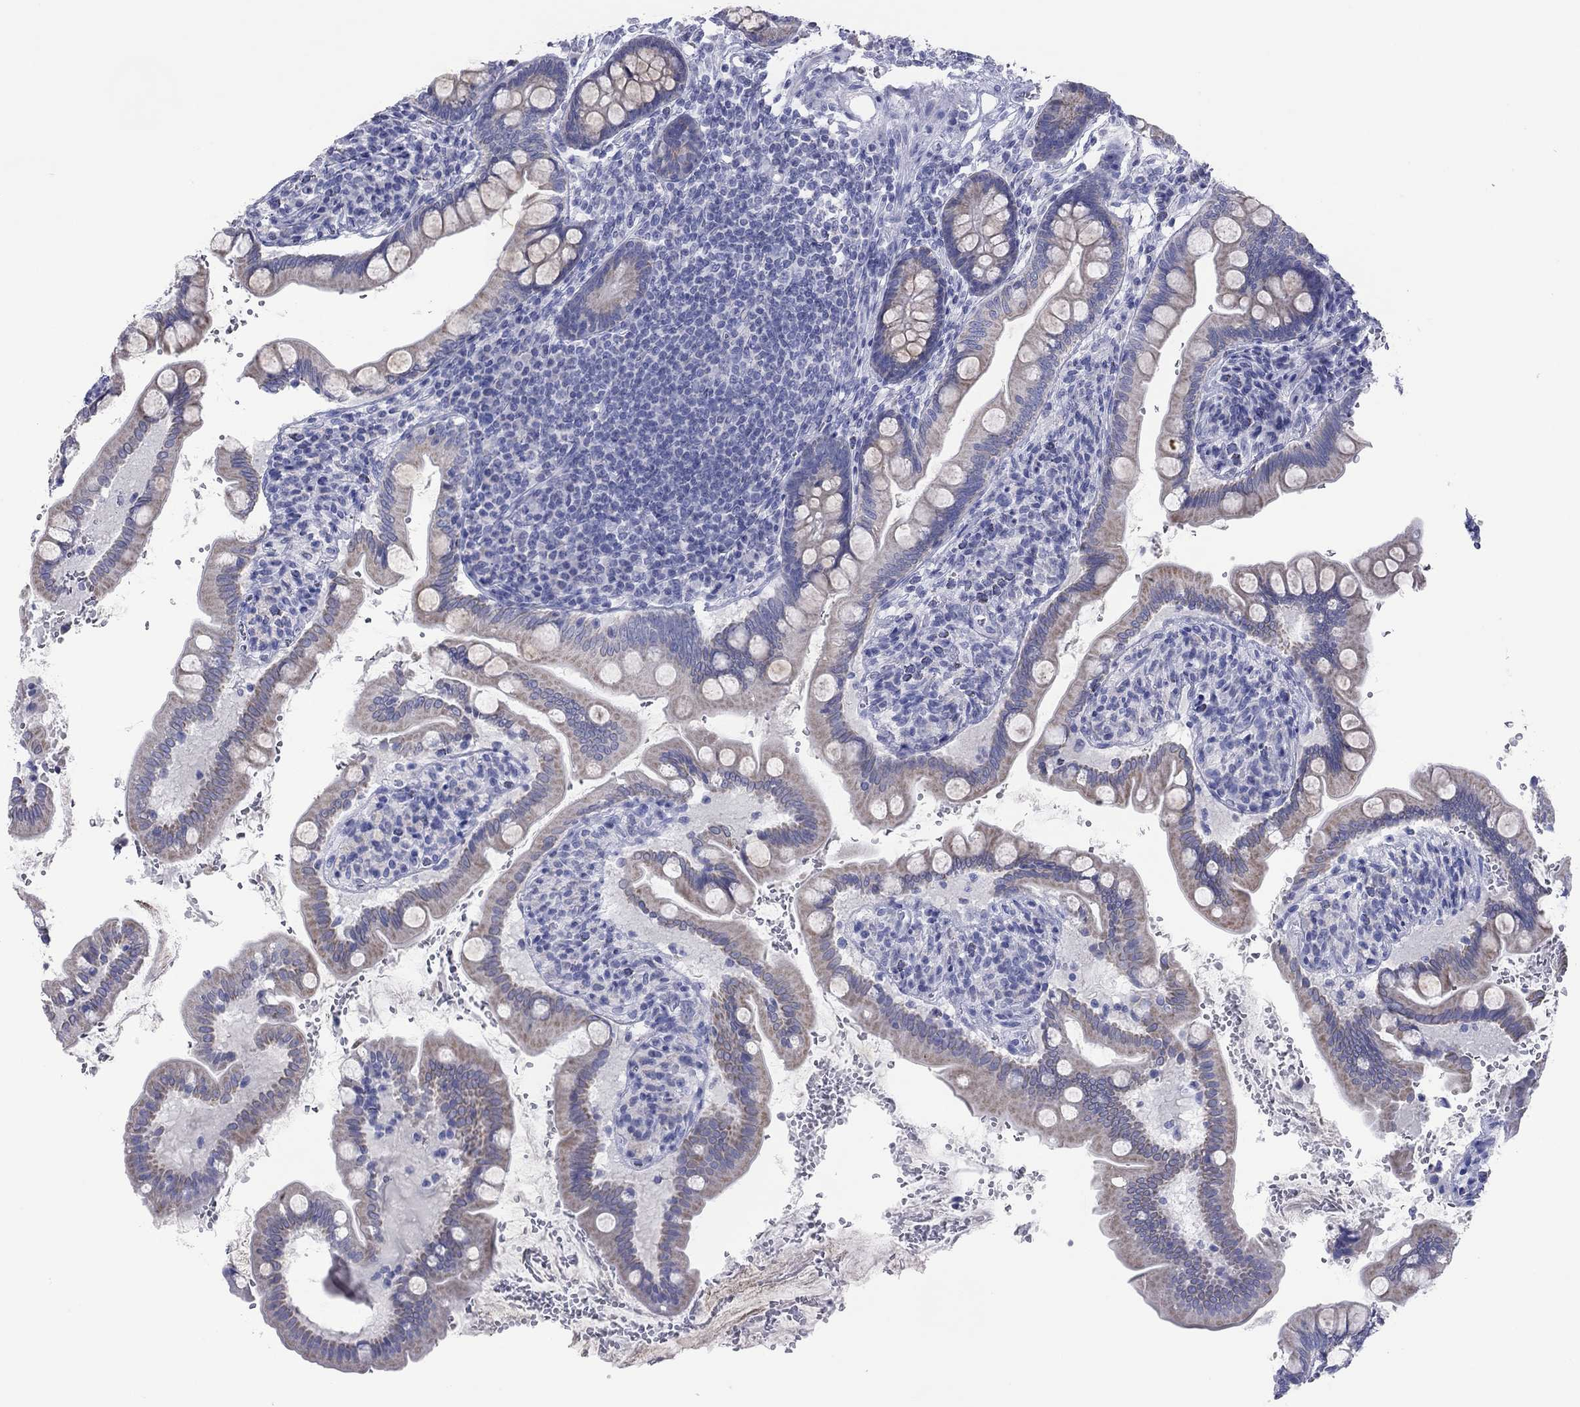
{"staining": {"intensity": "moderate", "quantity": "25%-75%", "location": "cytoplasmic/membranous"}, "tissue": "small intestine", "cell_type": "Glandular cells", "image_type": "normal", "snomed": [{"axis": "morphology", "description": "Normal tissue, NOS"}, {"axis": "topography", "description": "Small intestine"}], "caption": "This micrograph shows immunohistochemistry staining of benign small intestine, with medium moderate cytoplasmic/membranous expression in approximately 25%-75% of glandular cells.", "gene": "VSIG10", "patient": {"sex": "female", "age": 56}}